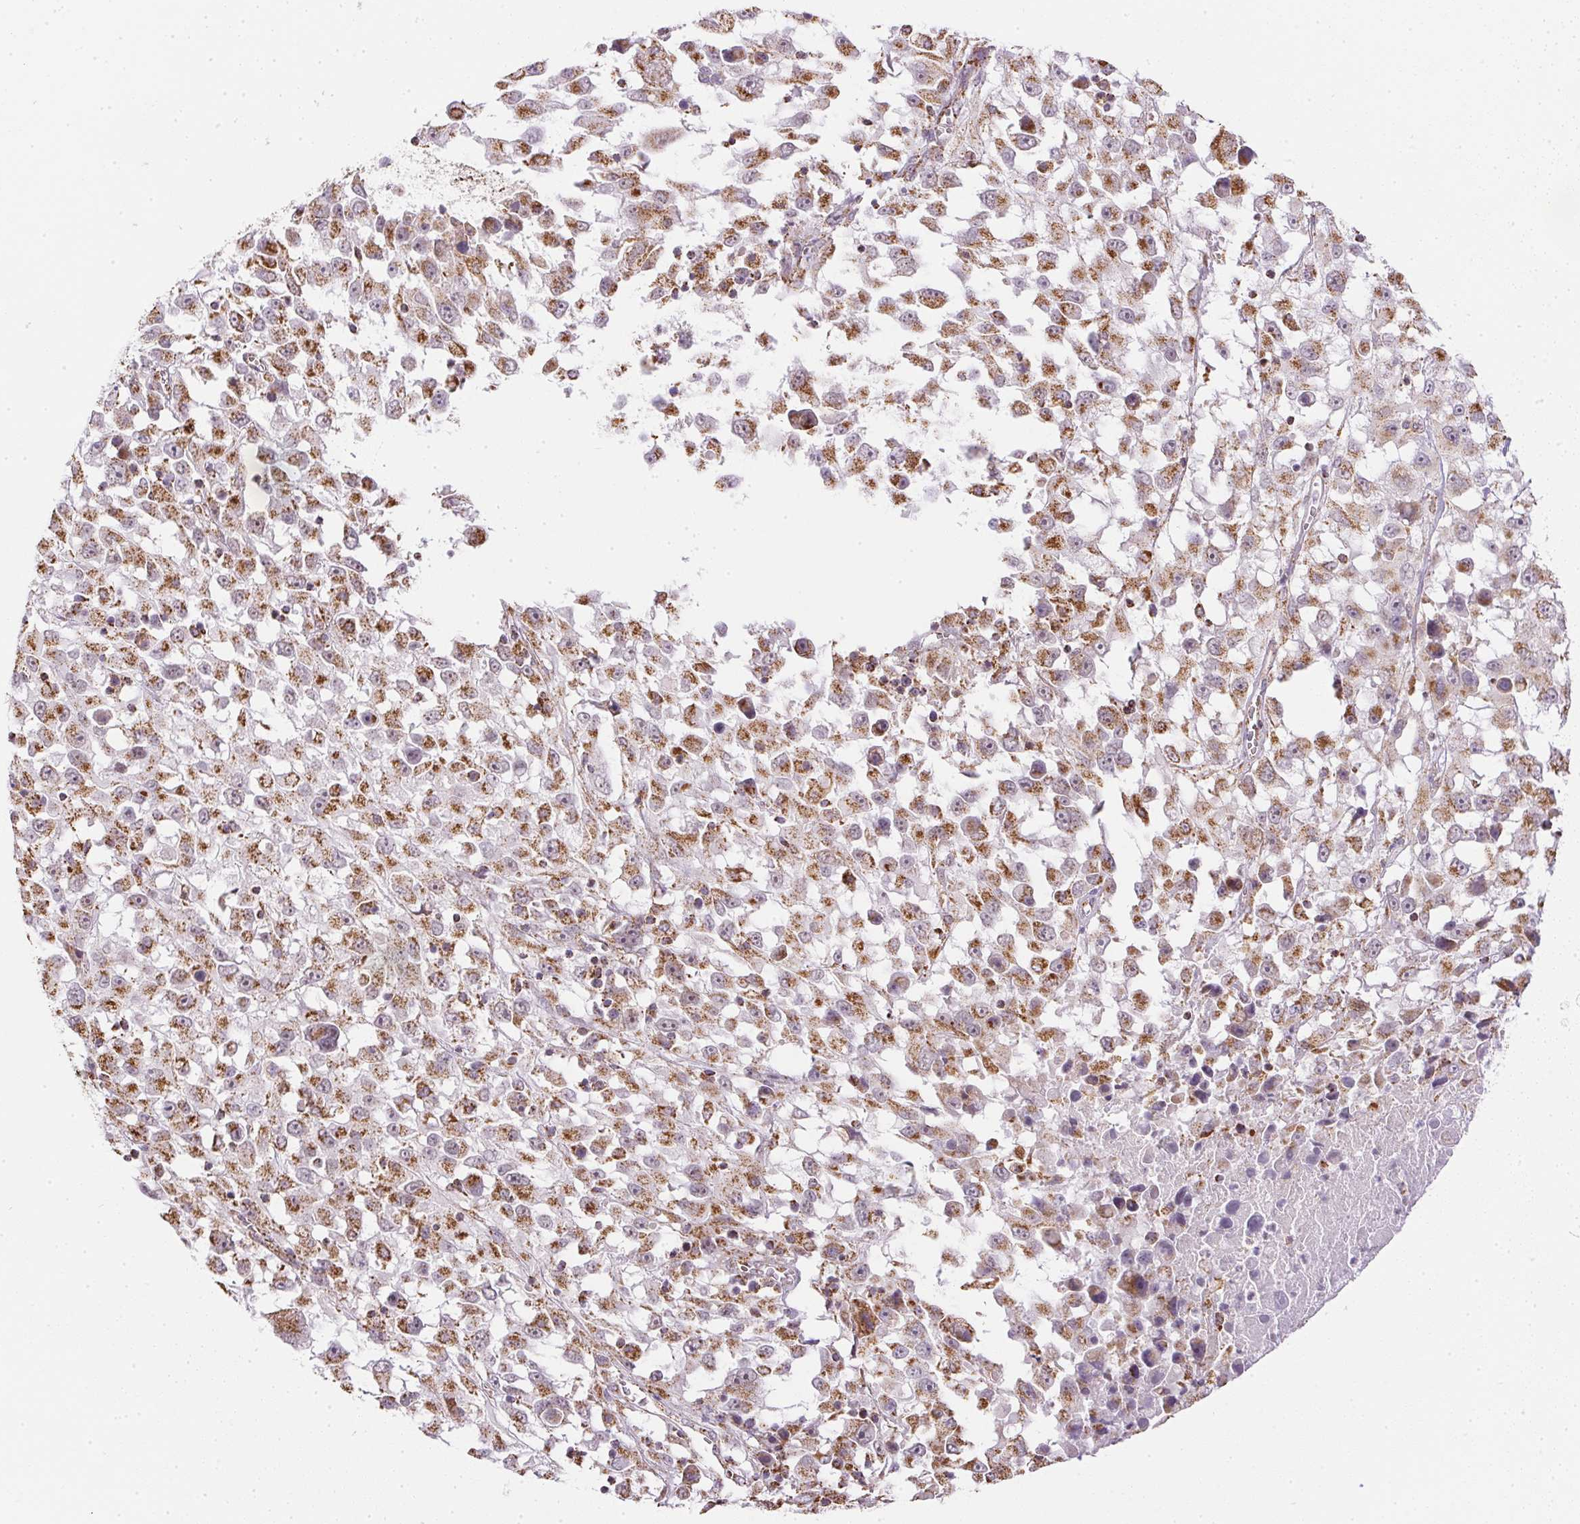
{"staining": {"intensity": "strong", "quantity": ">75%", "location": "cytoplasmic/membranous"}, "tissue": "melanoma", "cell_type": "Tumor cells", "image_type": "cancer", "snomed": [{"axis": "morphology", "description": "Malignant melanoma, Metastatic site"}, {"axis": "topography", "description": "Soft tissue"}], "caption": "A brown stain shows strong cytoplasmic/membranous positivity of a protein in melanoma tumor cells. (Stains: DAB (3,3'-diaminobenzidine) in brown, nuclei in blue, Microscopy: brightfield microscopy at high magnification).", "gene": "MAPK11", "patient": {"sex": "male", "age": 50}}